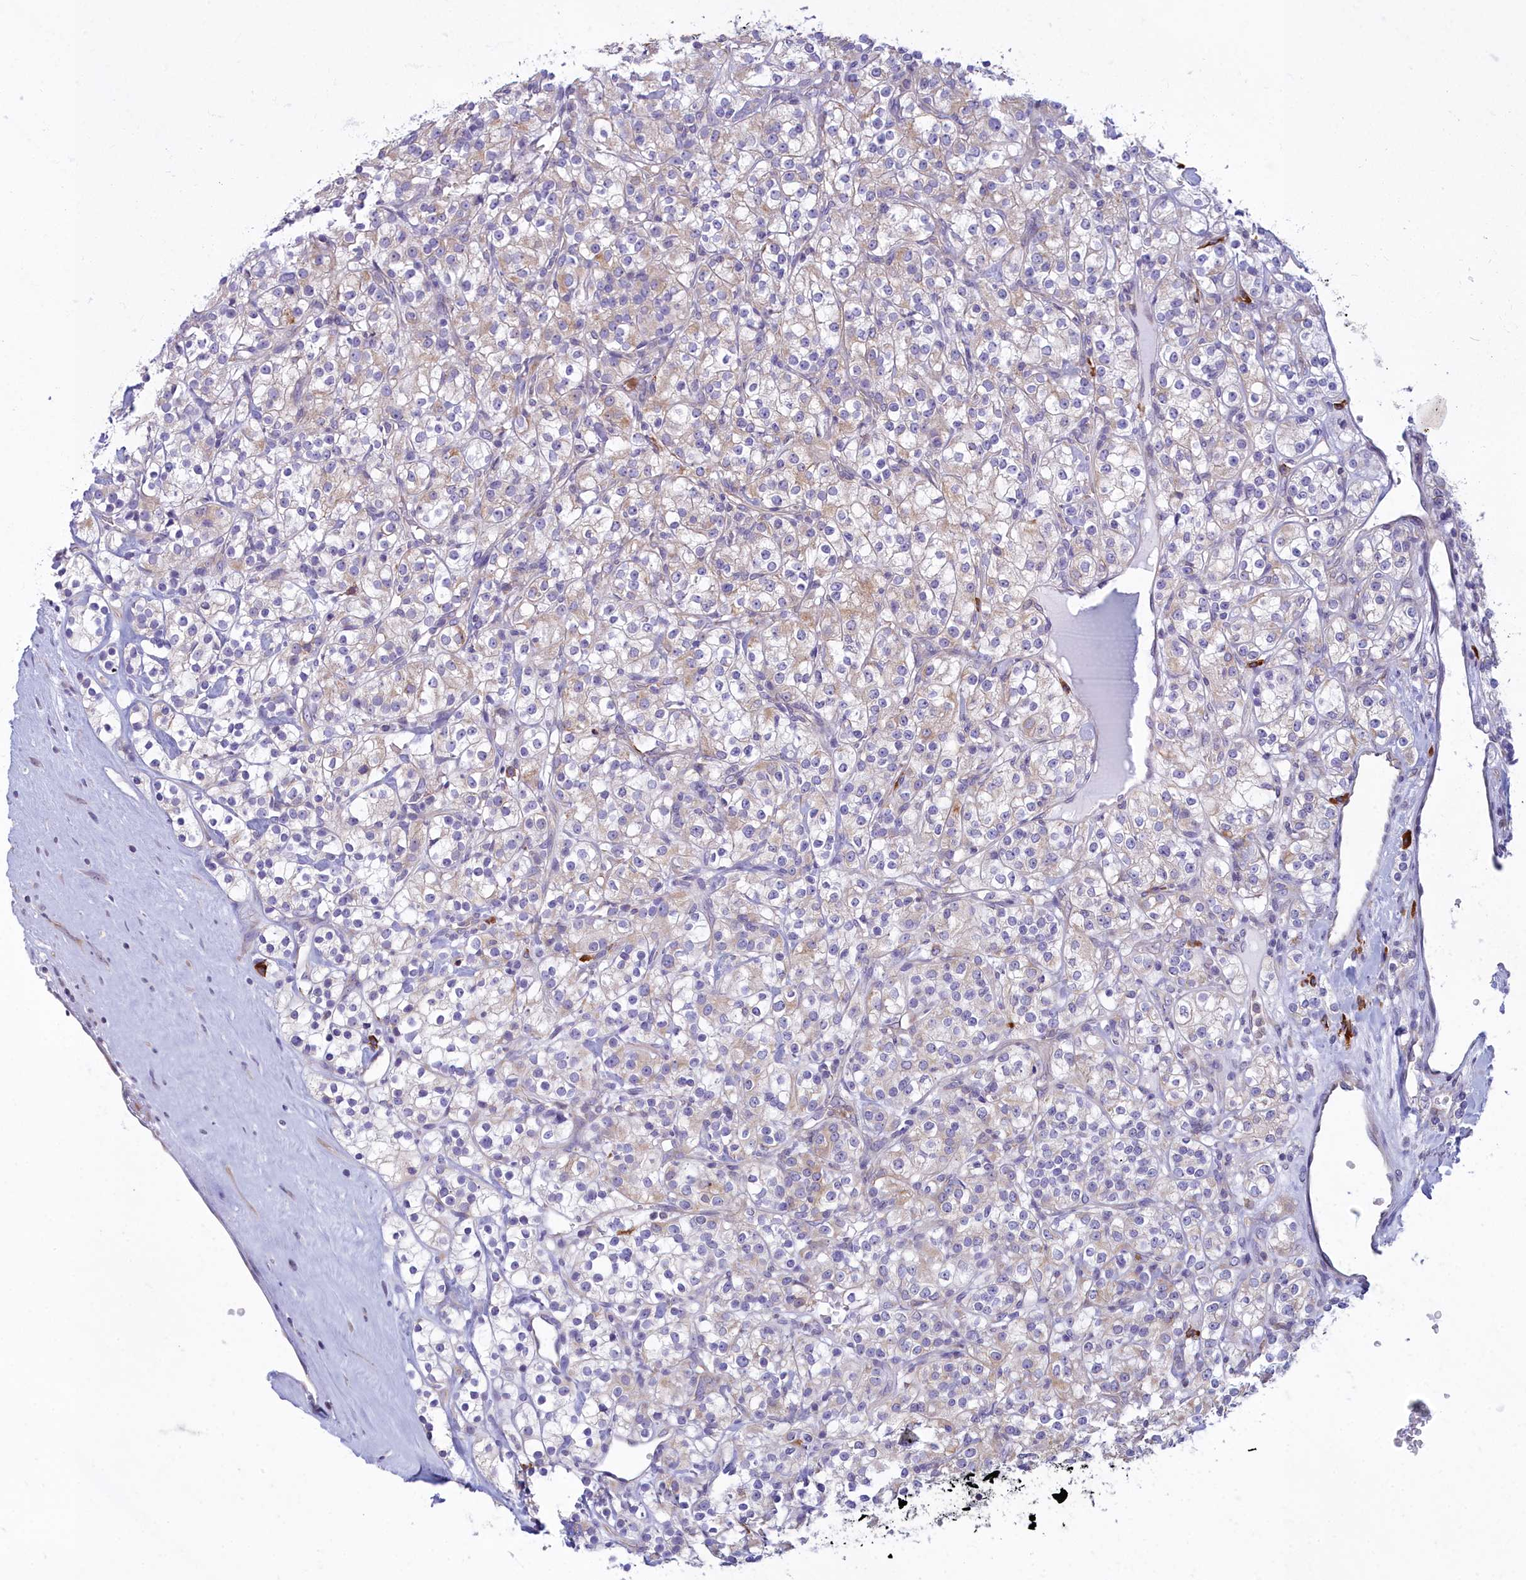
{"staining": {"intensity": "weak", "quantity": "<25%", "location": "cytoplasmic/membranous"}, "tissue": "renal cancer", "cell_type": "Tumor cells", "image_type": "cancer", "snomed": [{"axis": "morphology", "description": "Adenocarcinoma, NOS"}, {"axis": "topography", "description": "Kidney"}], "caption": "Tumor cells show no significant protein positivity in renal adenocarcinoma.", "gene": "HM13", "patient": {"sex": "male", "age": 77}}